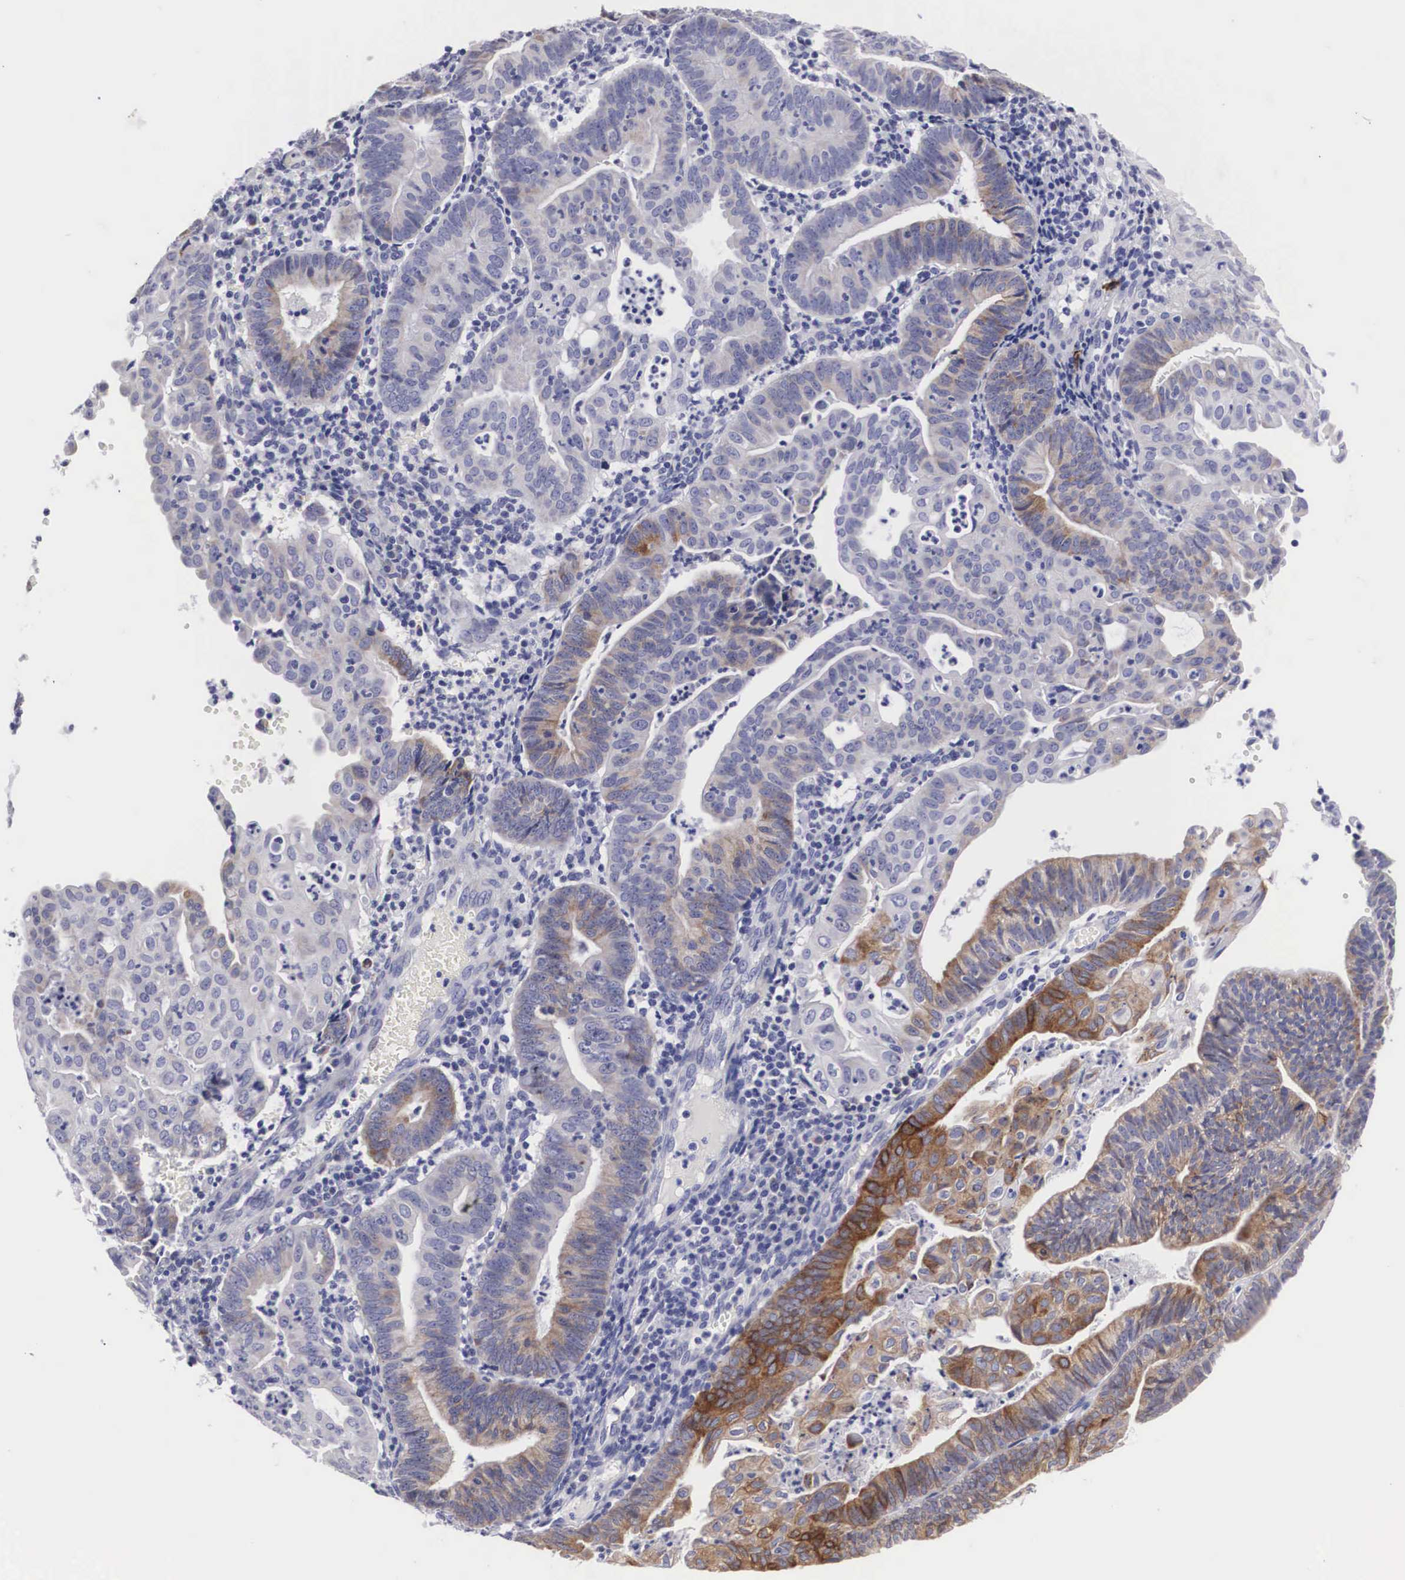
{"staining": {"intensity": "weak", "quantity": "<25%", "location": "cytoplasmic/membranous"}, "tissue": "endometrial cancer", "cell_type": "Tumor cells", "image_type": "cancer", "snomed": [{"axis": "morphology", "description": "Adenocarcinoma, NOS"}, {"axis": "topography", "description": "Endometrium"}], "caption": "Tumor cells are negative for protein expression in human endometrial cancer (adenocarcinoma).", "gene": "ARMCX3", "patient": {"sex": "female", "age": 60}}